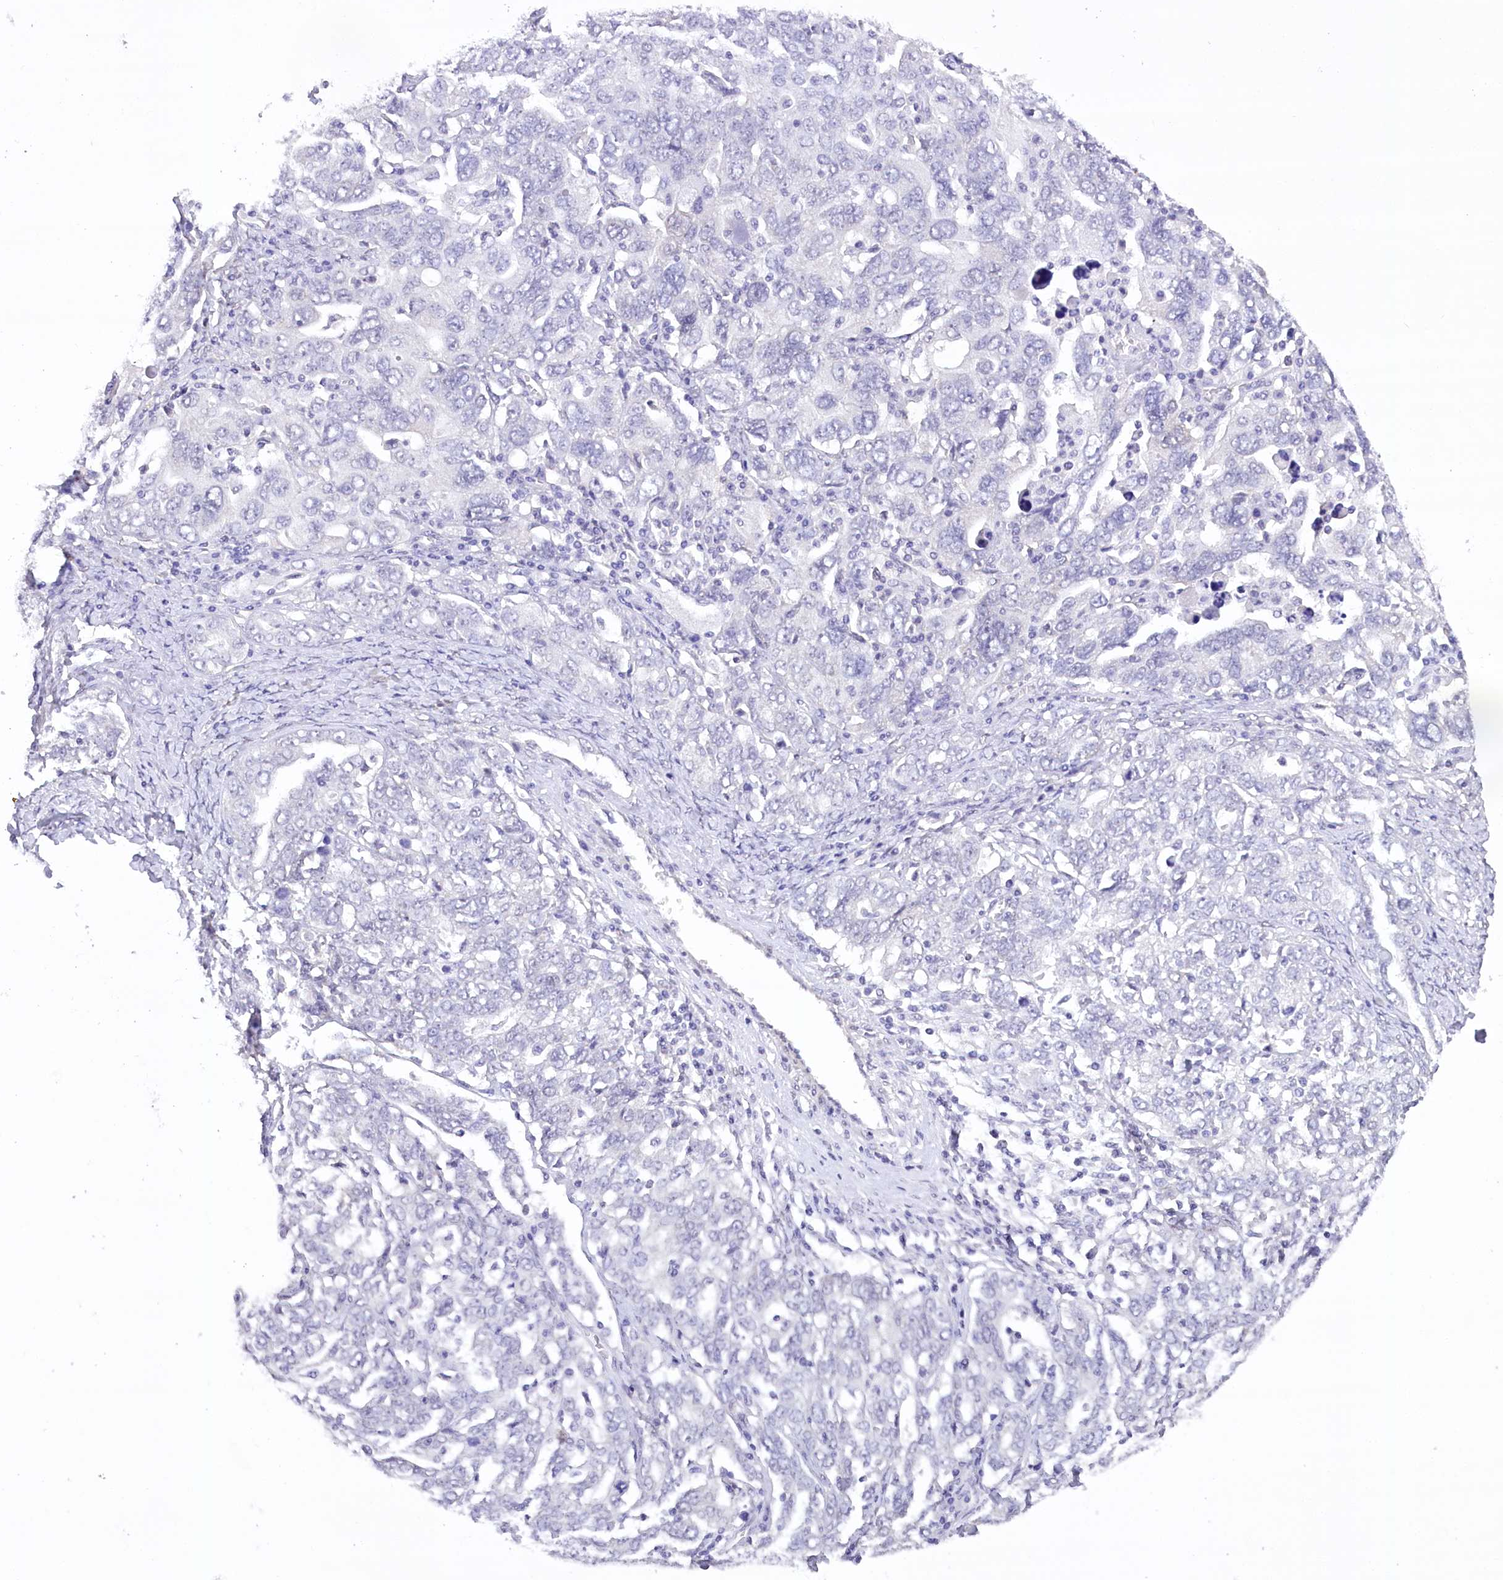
{"staining": {"intensity": "negative", "quantity": "none", "location": "none"}, "tissue": "ovarian cancer", "cell_type": "Tumor cells", "image_type": "cancer", "snomed": [{"axis": "morphology", "description": "Carcinoma, endometroid"}, {"axis": "topography", "description": "Ovary"}], "caption": "Micrograph shows no protein expression in tumor cells of endometroid carcinoma (ovarian) tissue.", "gene": "HNRNPA0", "patient": {"sex": "female", "age": 62}}